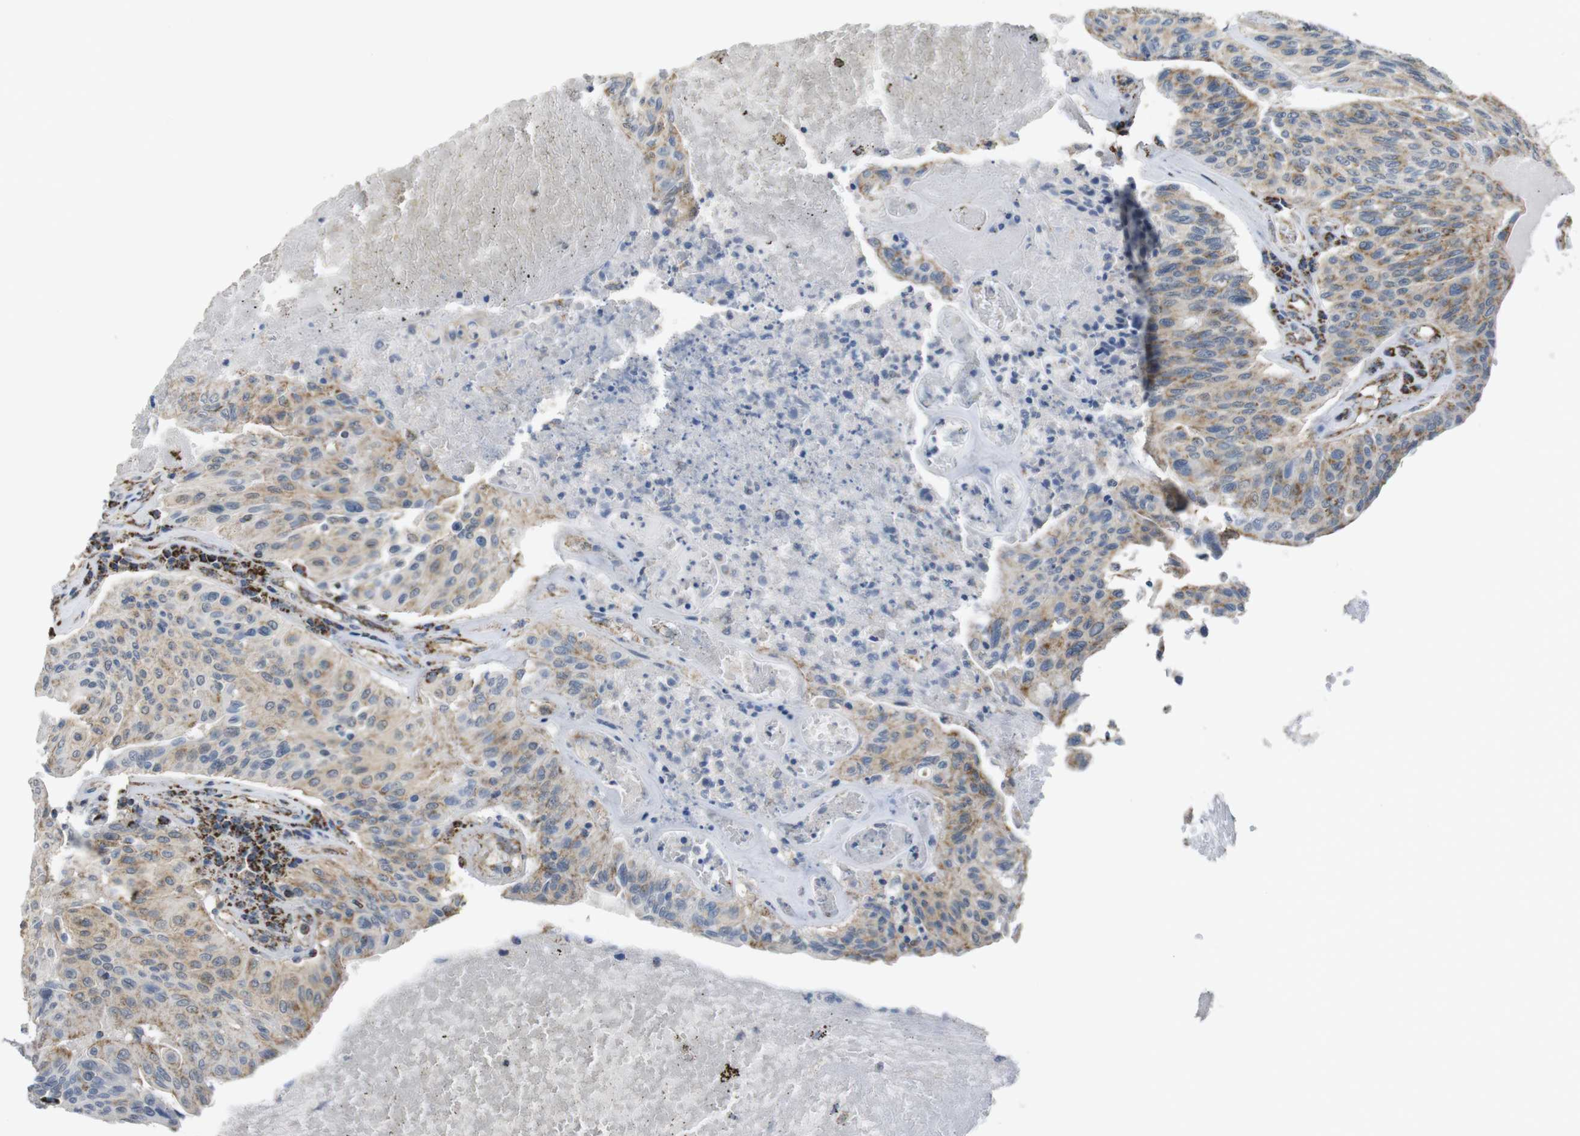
{"staining": {"intensity": "moderate", "quantity": ">75%", "location": "cytoplasmic/membranous"}, "tissue": "urothelial cancer", "cell_type": "Tumor cells", "image_type": "cancer", "snomed": [{"axis": "morphology", "description": "Urothelial carcinoma, High grade"}, {"axis": "topography", "description": "Urinary bladder"}], "caption": "Tumor cells demonstrate medium levels of moderate cytoplasmic/membranous staining in approximately >75% of cells in urothelial cancer.", "gene": "CALHM2", "patient": {"sex": "male", "age": 66}}